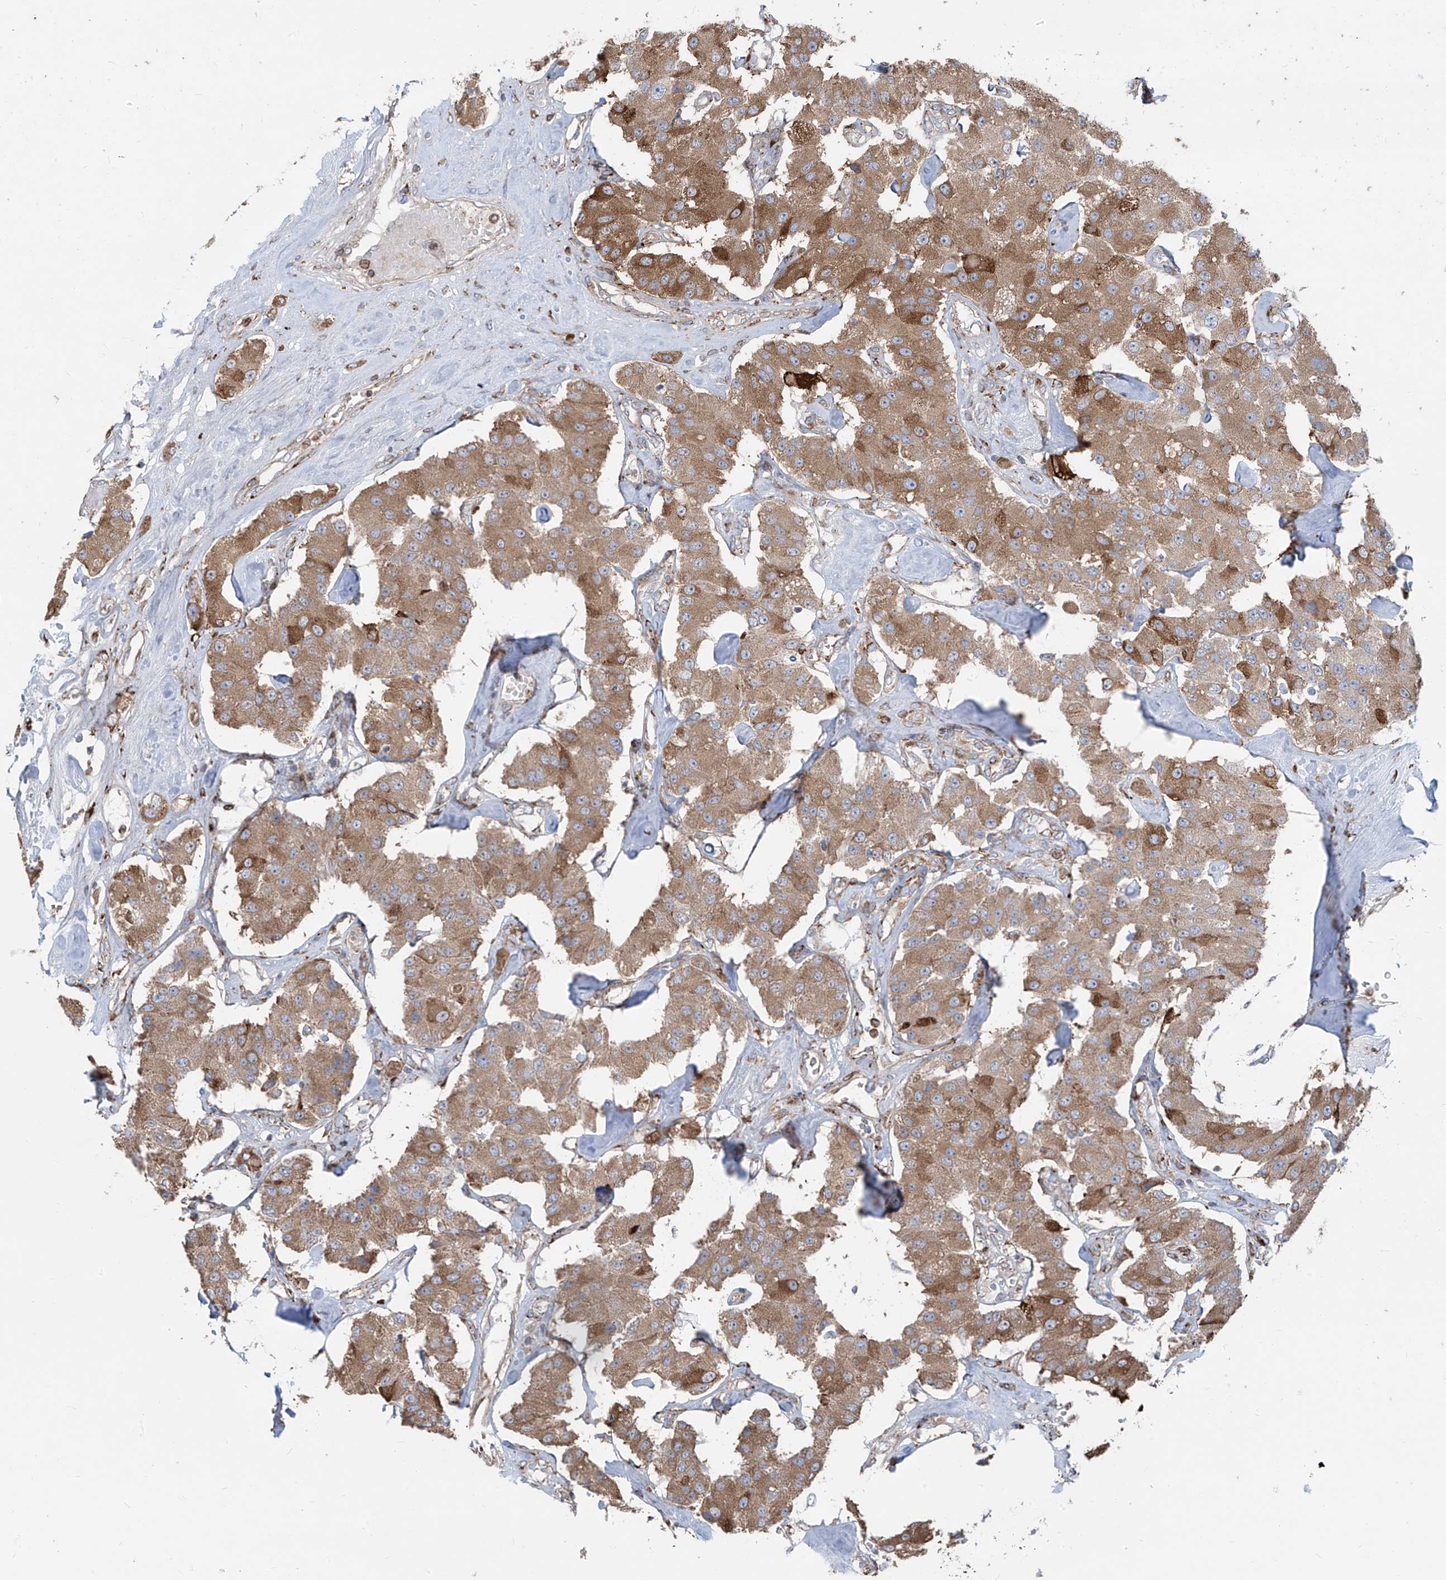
{"staining": {"intensity": "moderate", "quantity": ">75%", "location": "cytoplasmic/membranous"}, "tissue": "carcinoid", "cell_type": "Tumor cells", "image_type": "cancer", "snomed": [{"axis": "morphology", "description": "Carcinoid, malignant, NOS"}, {"axis": "topography", "description": "Pancreas"}], "caption": "Carcinoid was stained to show a protein in brown. There is medium levels of moderate cytoplasmic/membranous positivity in about >75% of tumor cells.", "gene": "ZNF354C", "patient": {"sex": "male", "age": 41}}